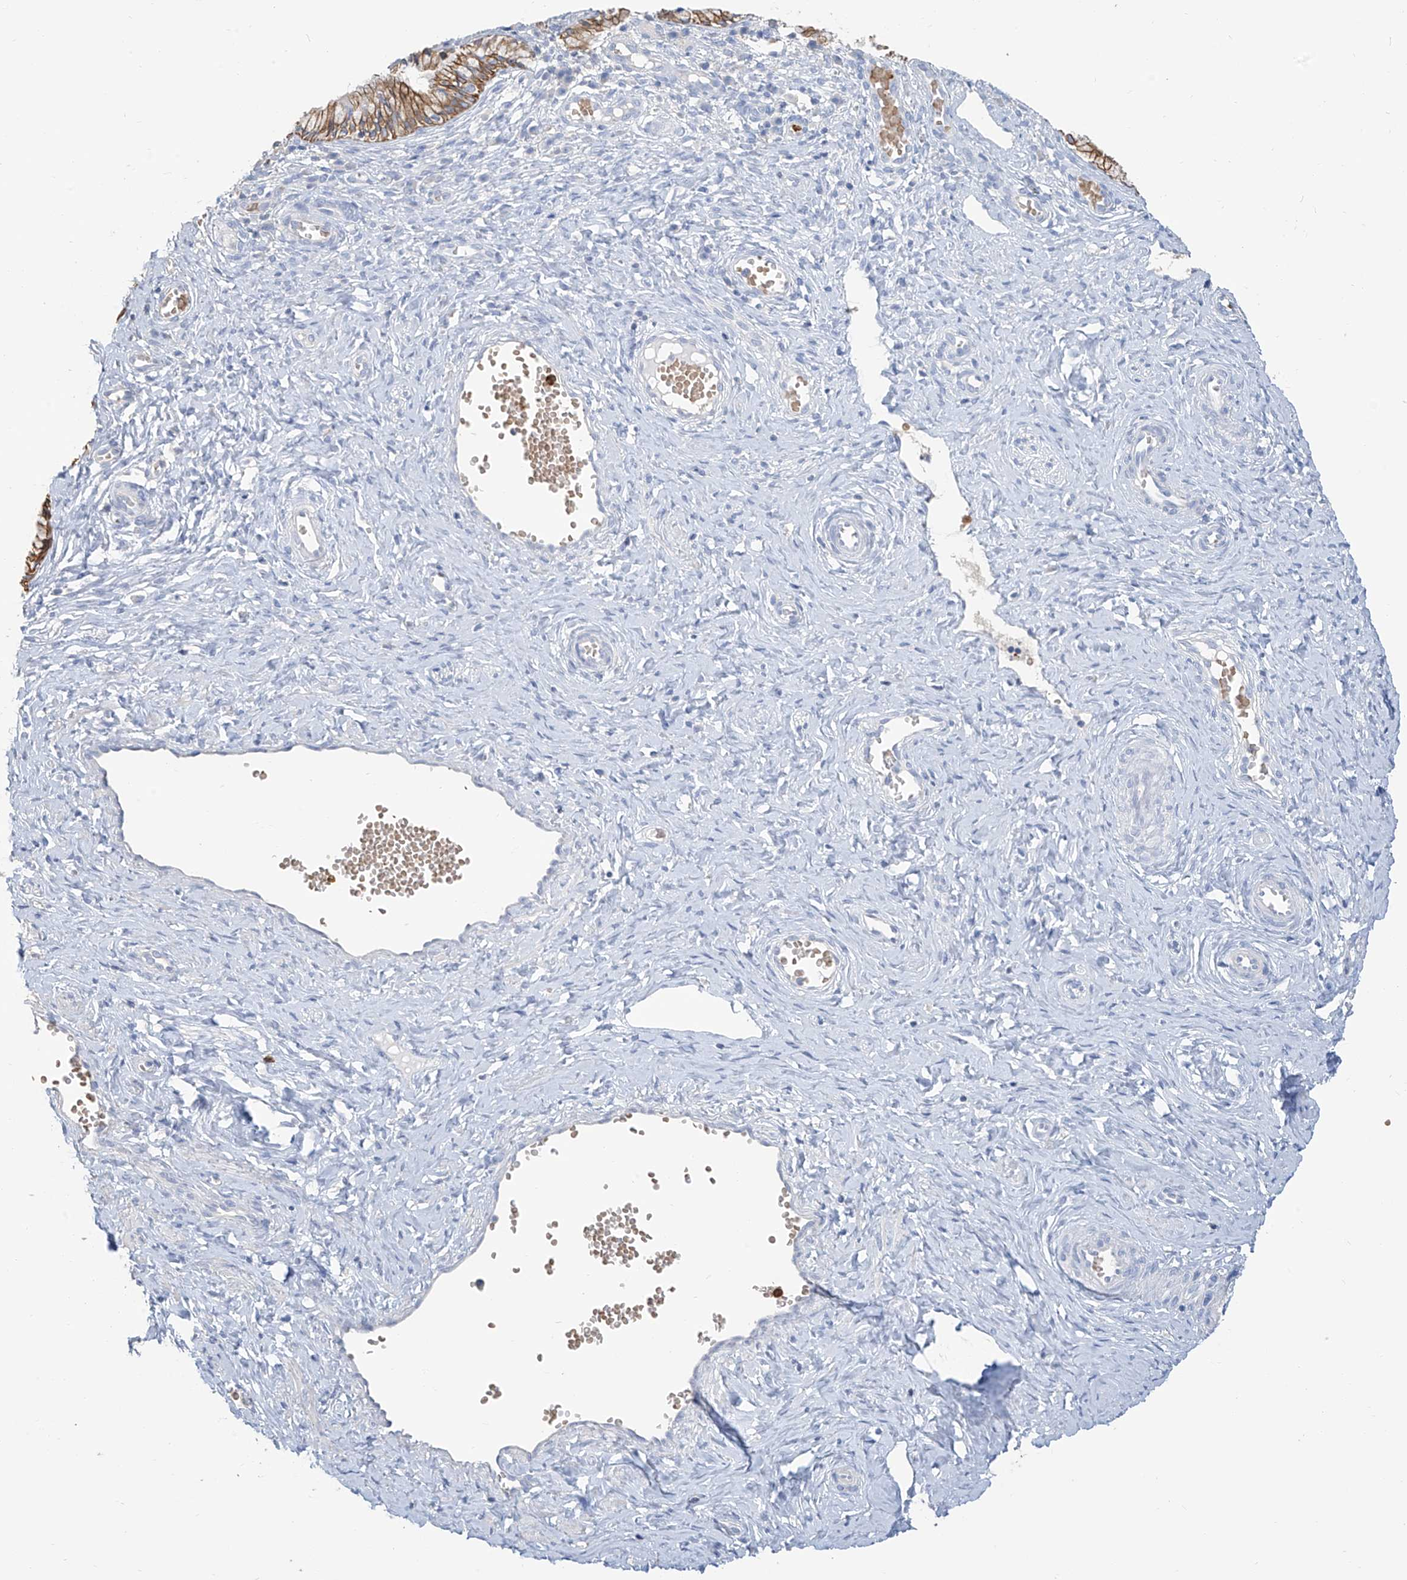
{"staining": {"intensity": "moderate", "quantity": "<25%", "location": "cytoplasmic/membranous"}, "tissue": "cervix", "cell_type": "Glandular cells", "image_type": "normal", "snomed": [{"axis": "morphology", "description": "Normal tissue, NOS"}, {"axis": "topography", "description": "Cervix"}], "caption": "The micrograph reveals a brown stain indicating the presence of a protein in the cytoplasmic/membranous of glandular cells in cervix. Immunohistochemistry (ihc) stains the protein of interest in brown and the nuclei are stained blue.", "gene": "PAFAH1B3", "patient": {"sex": "female", "age": 27}}